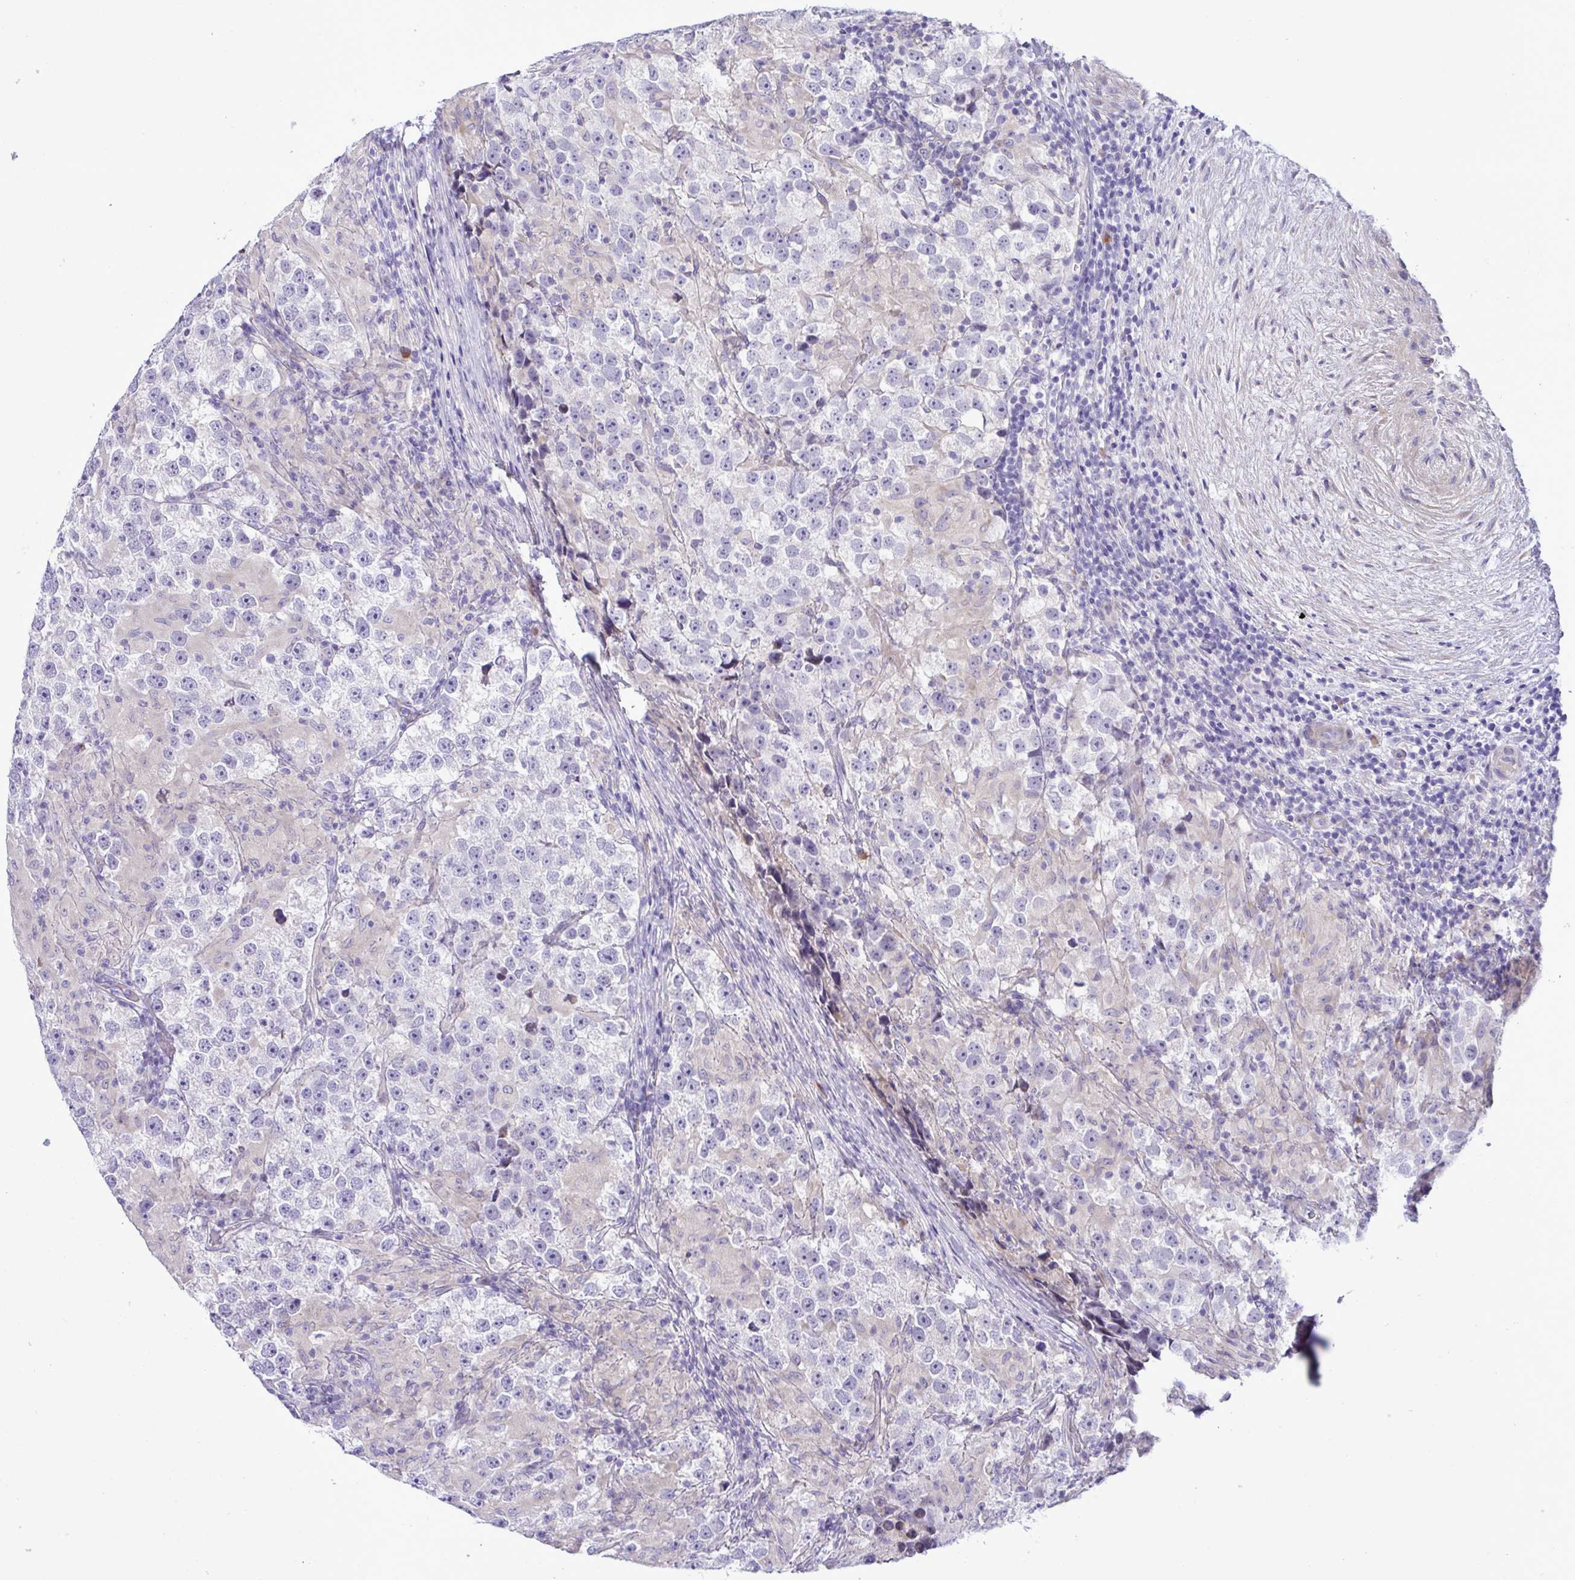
{"staining": {"intensity": "negative", "quantity": "none", "location": "none"}, "tissue": "testis cancer", "cell_type": "Tumor cells", "image_type": "cancer", "snomed": [{"axis": "morphology", "description": "Seminoma, NOS"}, {"axis": "topography", "description": "Testis"}], "caption": "Immunohistochemistry of human seminoma (testis) displays no expression in tumor cells. (DAB (3,3'-diaminobenzidine) immunohistochemistry (IHC), high magnification).", "gene": "FAM86B1", "patient": {"sex": "male", "age": 46}}